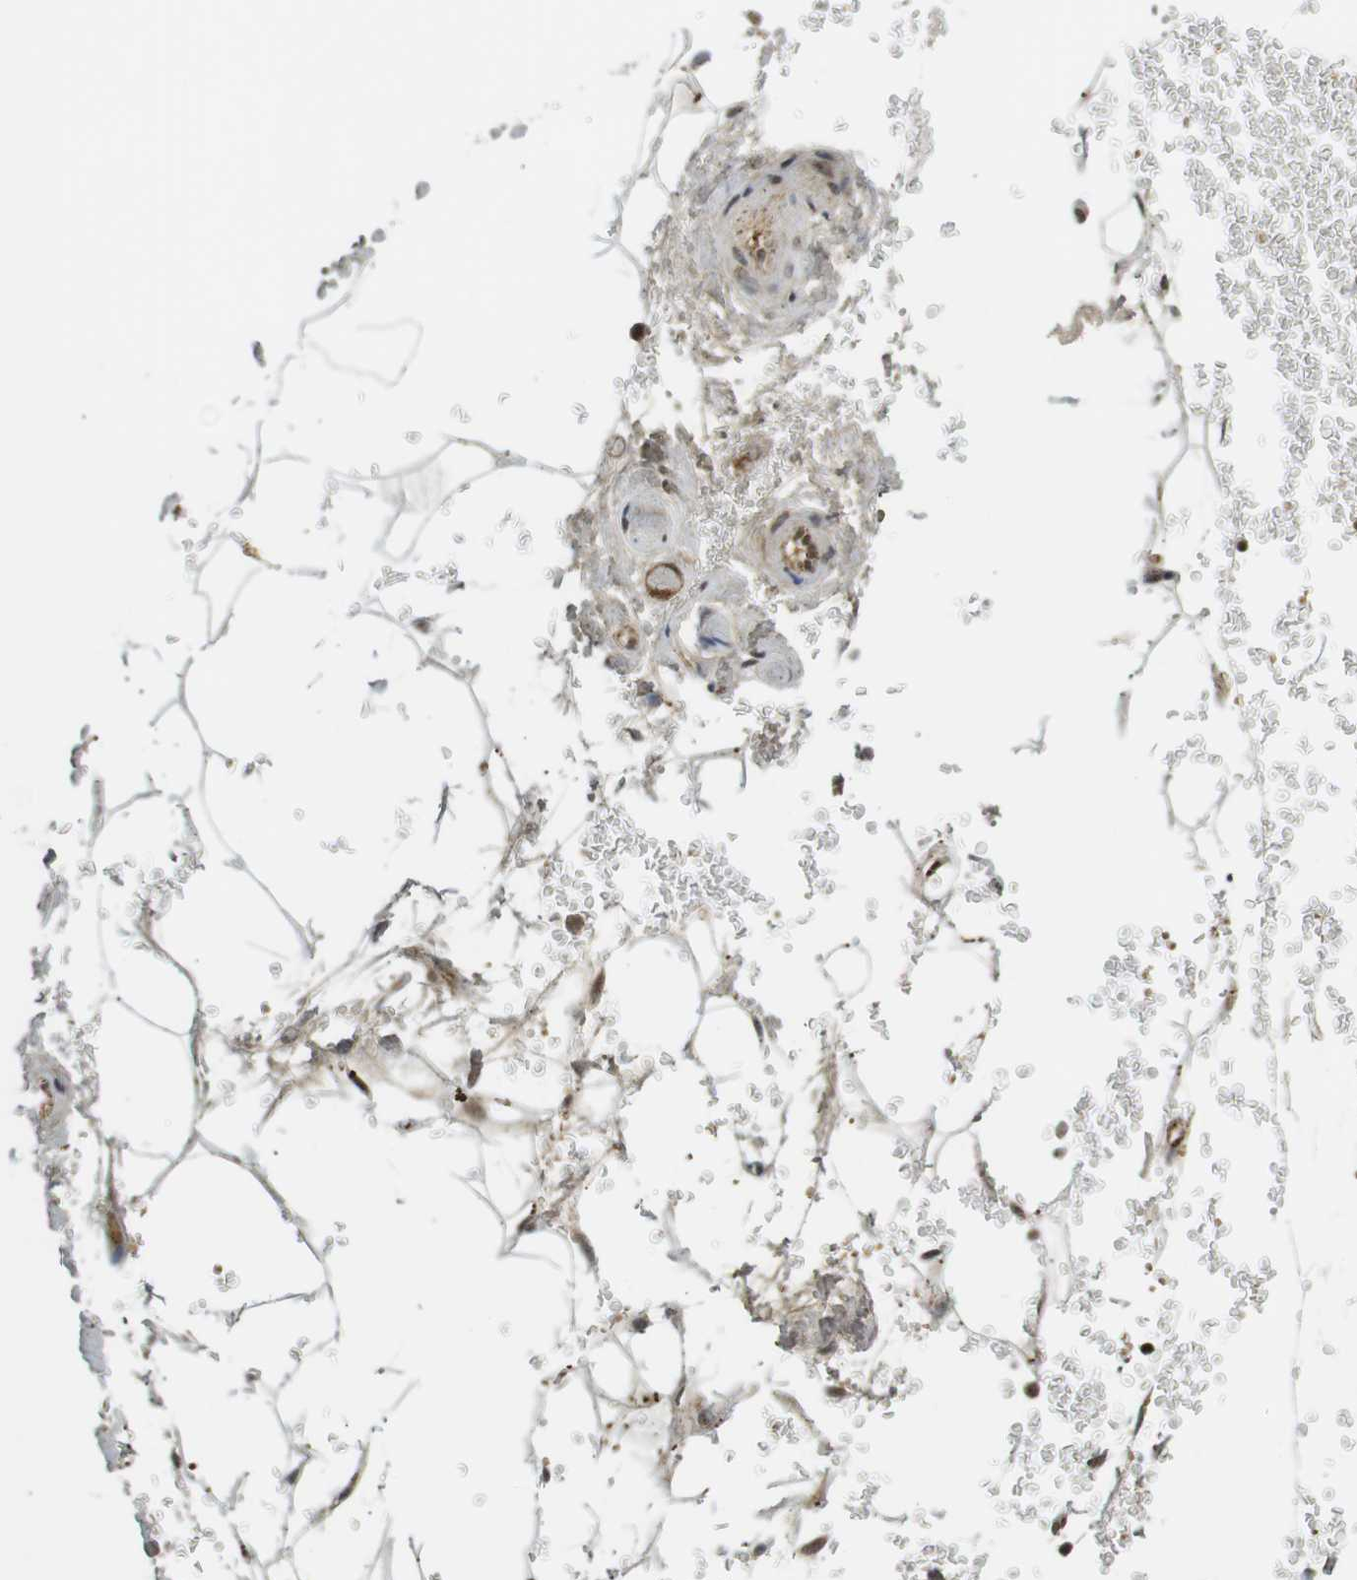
{"staining": {"intensity": "weak", "quantity": ">75%", "location": "cytoplasmic/membranous,nuclear"}, "tissue": "adipose tissue", "cell_type": "Adipocytes", "image_type": "normal", "snomed": [{"axis": "morphology", "description": "Normal tissue, NOS"}, {"axis": "topography", "description": "Peripheral nerve tissue"}], "caption": "The photomicrograph exhibits immunohistochemical staining of unremarkable adipose tissue. There is weak cytoplasmic/membranous,nuclear expression is appreciated in approximately >75% of adipocytes.", "gene": "PPP1R13B", "patient": {"sex": "male", "age": 70}}